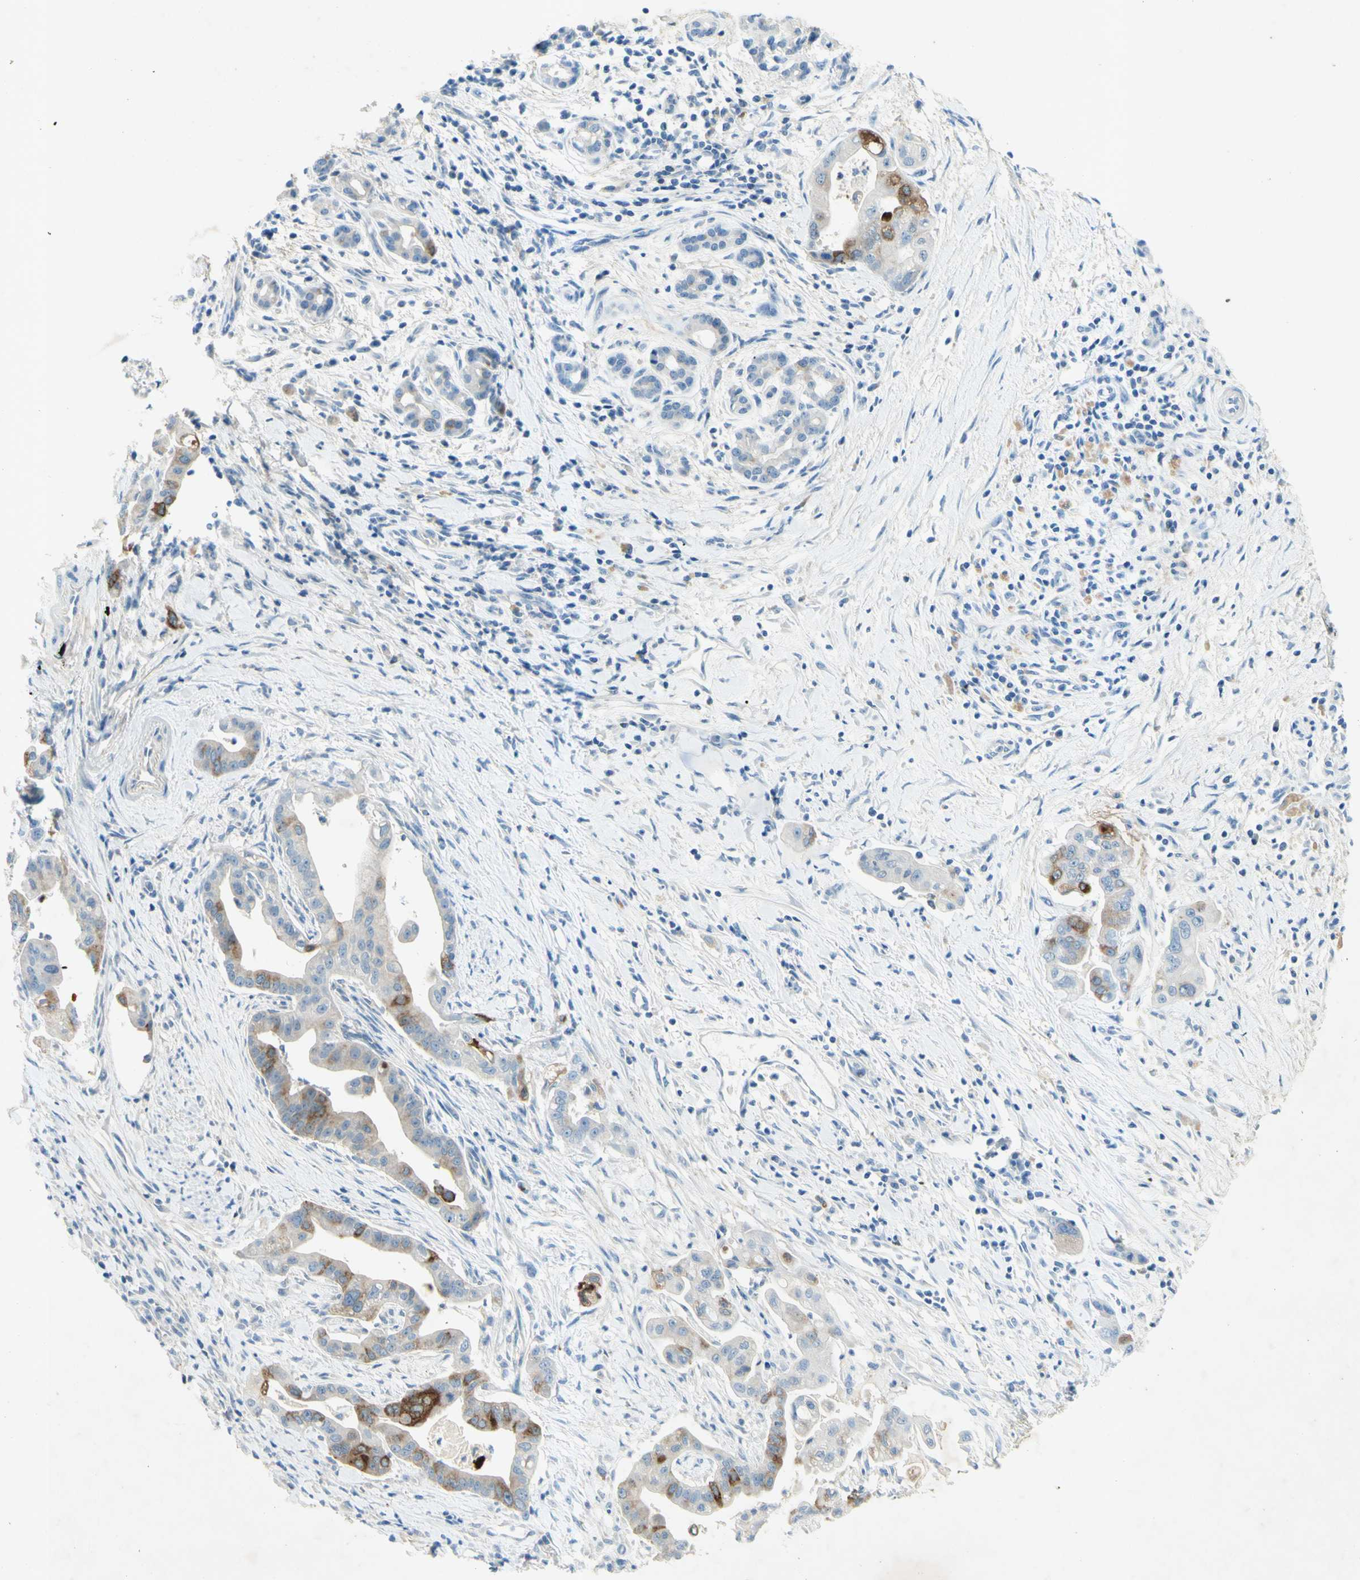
{"staining": {"intensity": "moderate", "quantity": "<25%", "location": "cytoplasmic/membranous"}, "tissue": "pancreatic cancer", "cell_type": "Tumor cells", "image_type": "cancer", "snomed": [{"axis": "morphology", "description": "Adenocarcinoma, NOS"}, {"axis": "topography", "description": "Pancreas"}], "caption": "Tumor cells exhibit moderate cytoplasmic/membranous expression in approximately <25% of cells in pancreatic adenocarcinoma. The staining was performed using DAB (3,3'-diaminobenzidine) to visualize the protein expression in brown, while the nuclei were stained in blue with hematoxylin (Magnification: 20x).", "gene": "GDF15", "patient": {"sex": "female", "age": 75}}